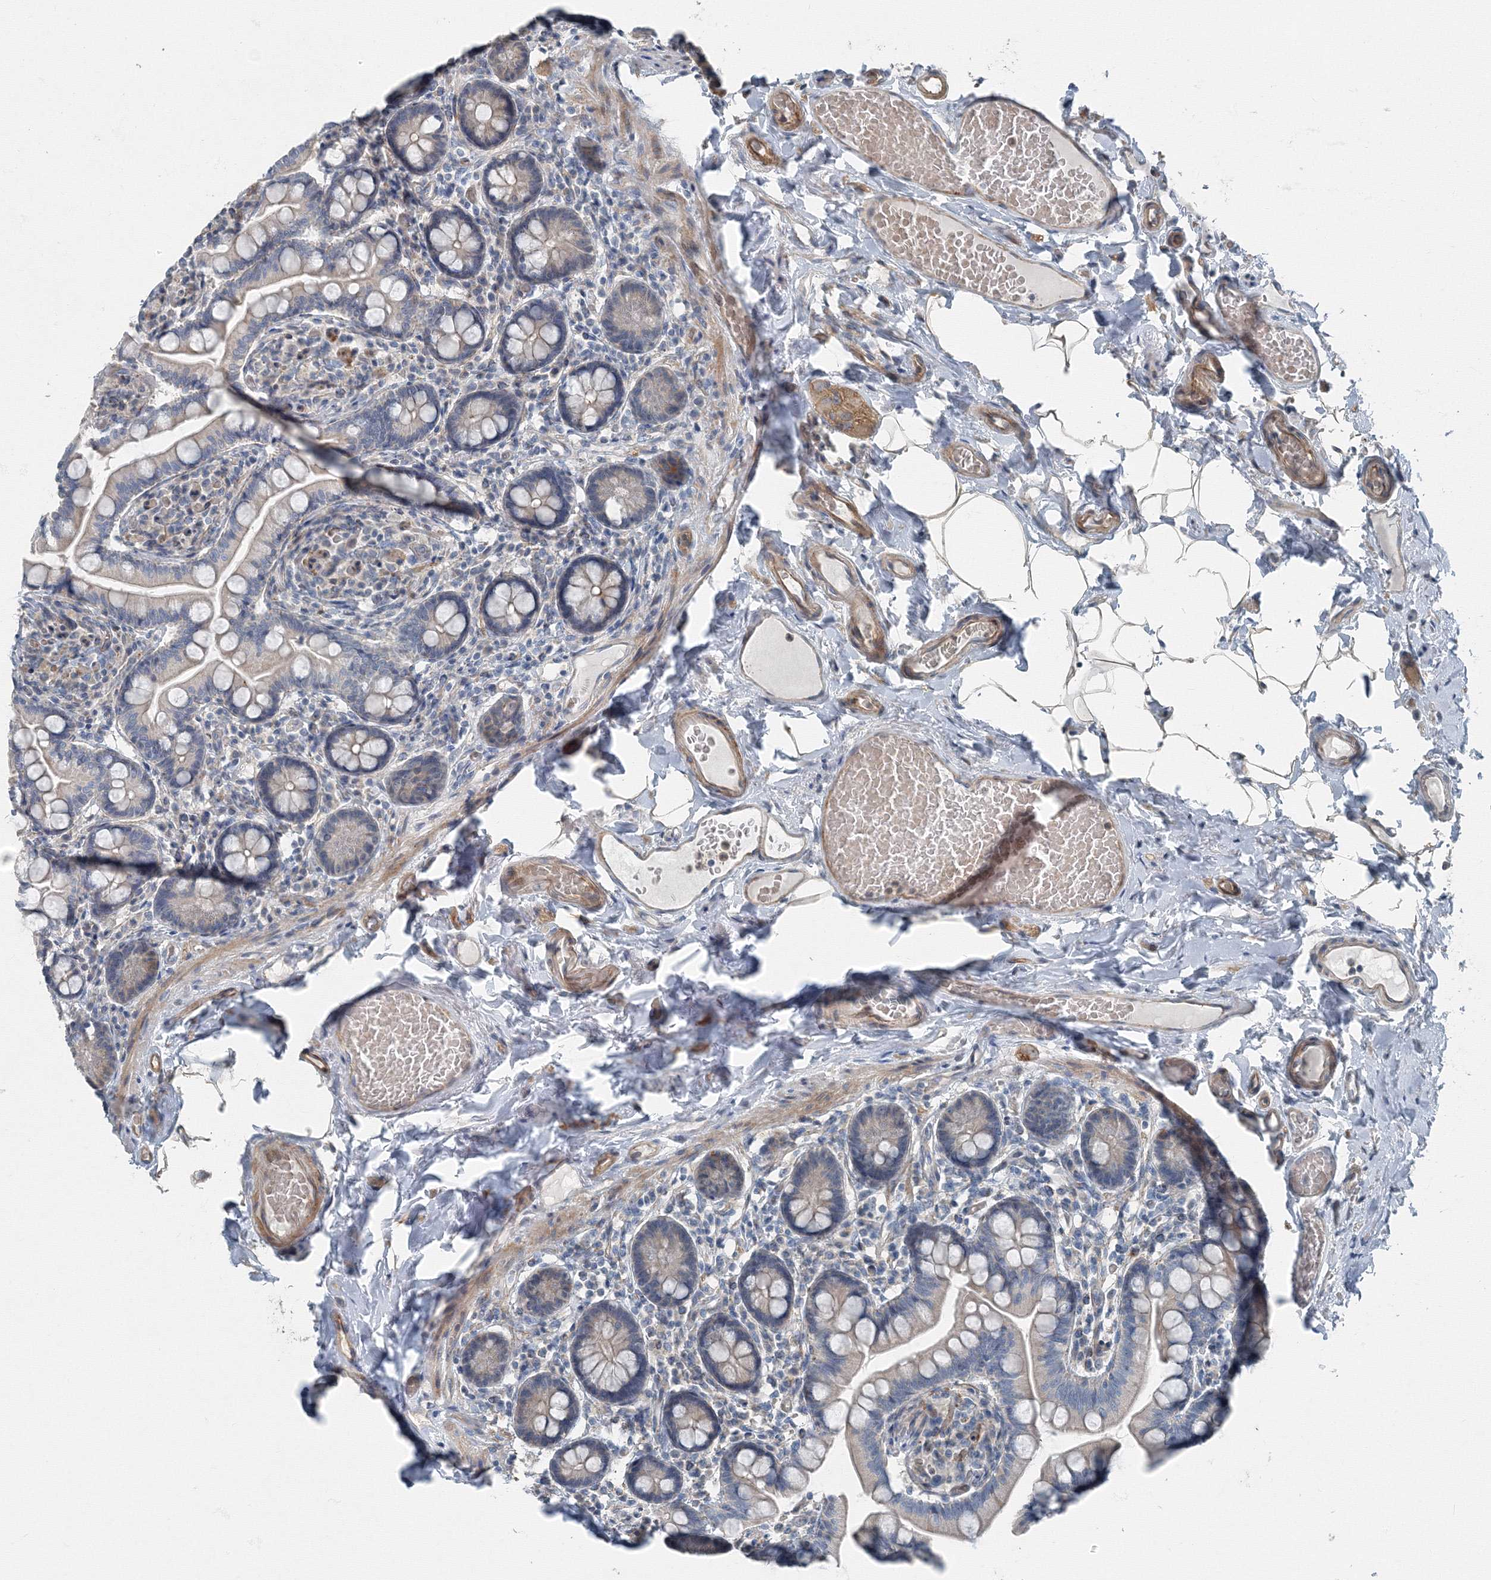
{"staining": {"intensity": "weak", "quantity": "<25%", "location": "cytoplasmic/membranous"}, "tissue": "small intestine", "cell_type": "Glandular cells", "image_type": "normal", "snomed": [{"axis": "morphology", "description": "Normal tissue, NOS"}, {"axis": "topography", "description": "Small intestine"}], "caption": "Protein analysis of unremarkable small intestine exhibits no significant expression in glandular cells. Nuclei are stained in blue.", "gene": "AASDH", "patient": {"sex": "female", "age": 64}}